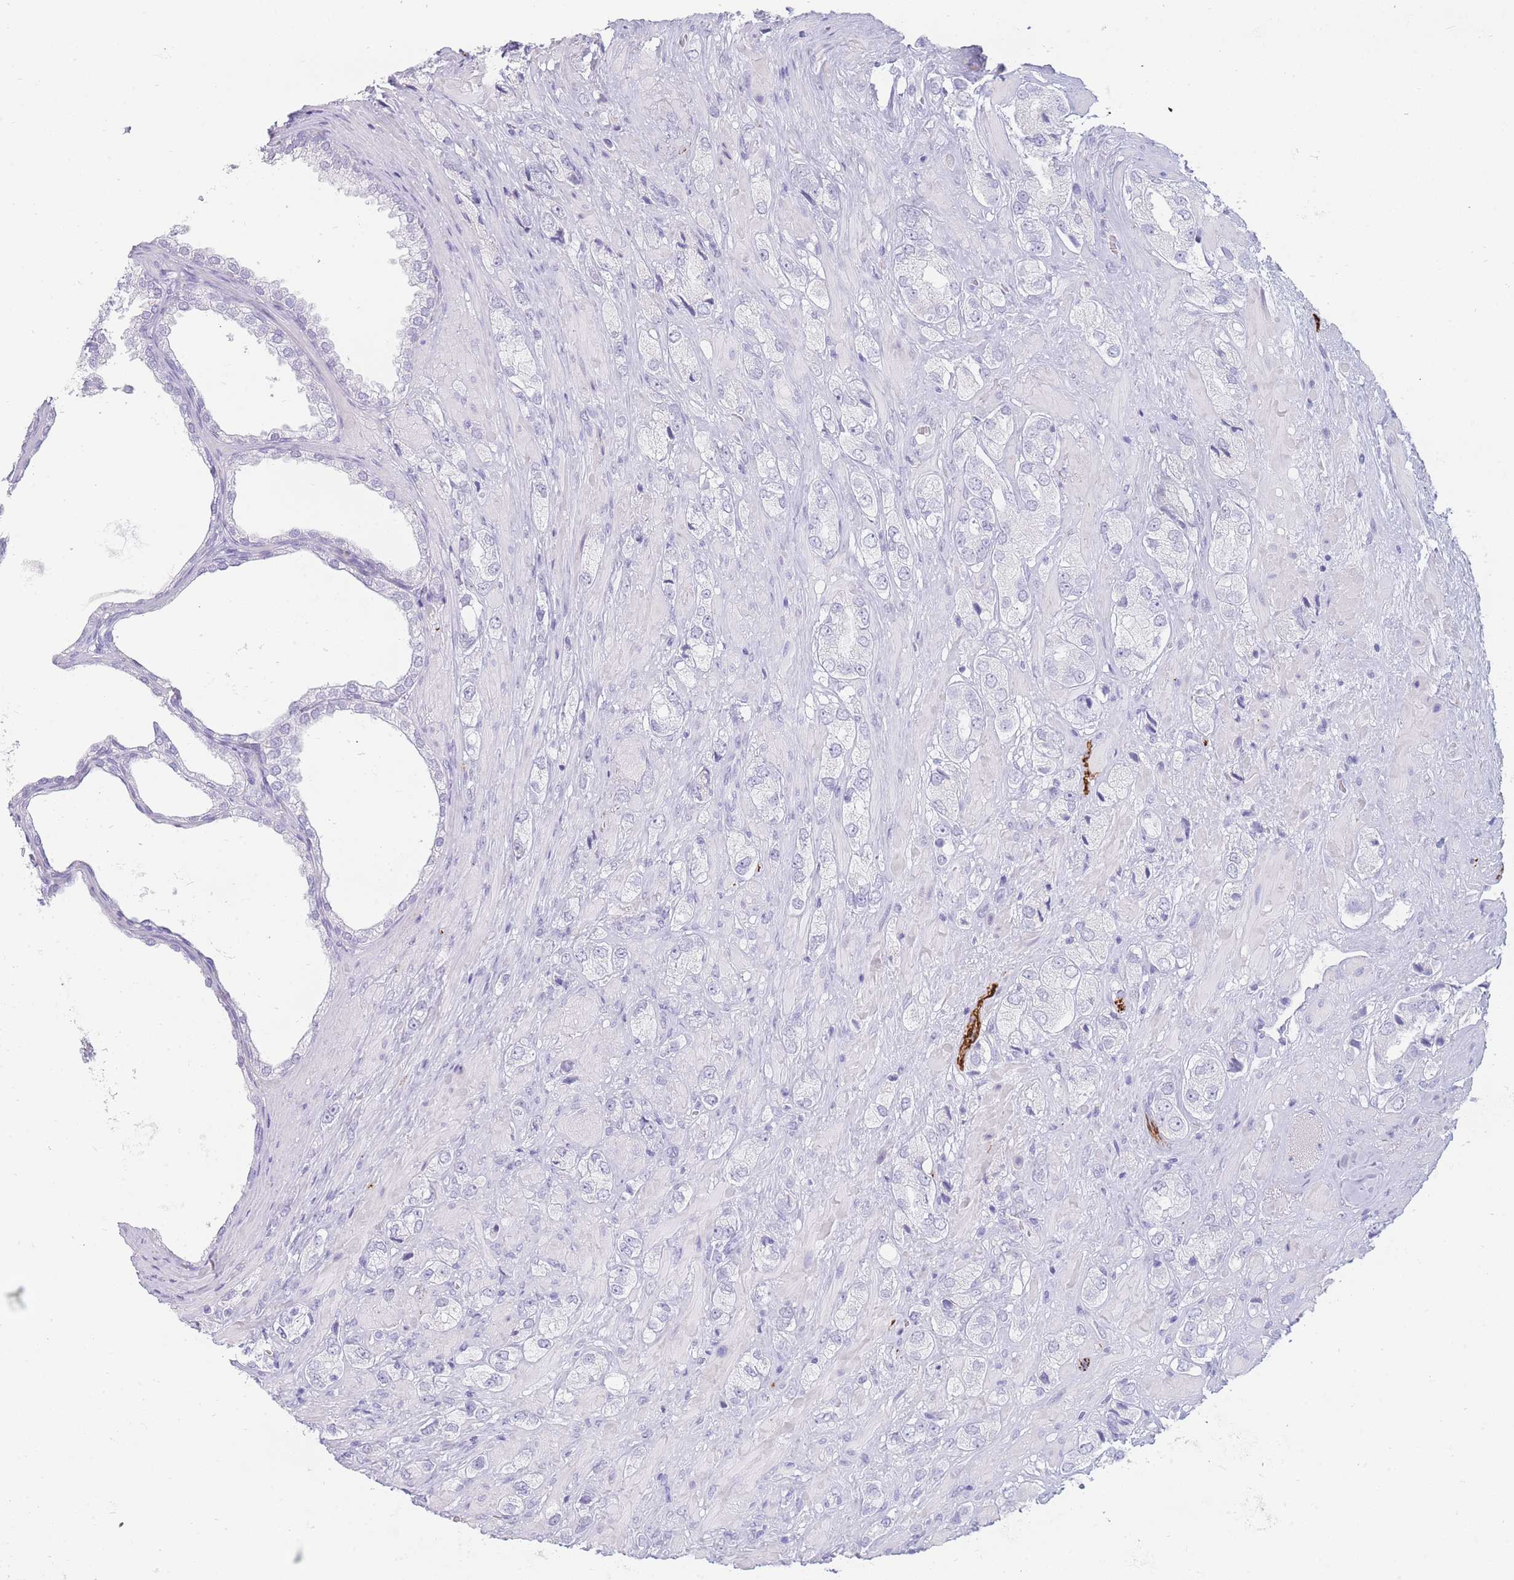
{"staining": {"intensity": "negative", "quantity": "none", "location": "none"}, "tissue": "prostate cancer", "cell_type": "Tumor cells", "image_type": "cancer", "snomed": [{"axis": "morphology", "description": "Adenocarcinoma, High grade"}, {"axis": "topography", "description": "Prostate and seminal vesicle, NOS"}], "caption": "DAB immunohistochemical staining of human prostate cancer shows no significant expression in tumor cells.", "gene": "UPK1A", "patient": {"sex": "male", "age": 64}}